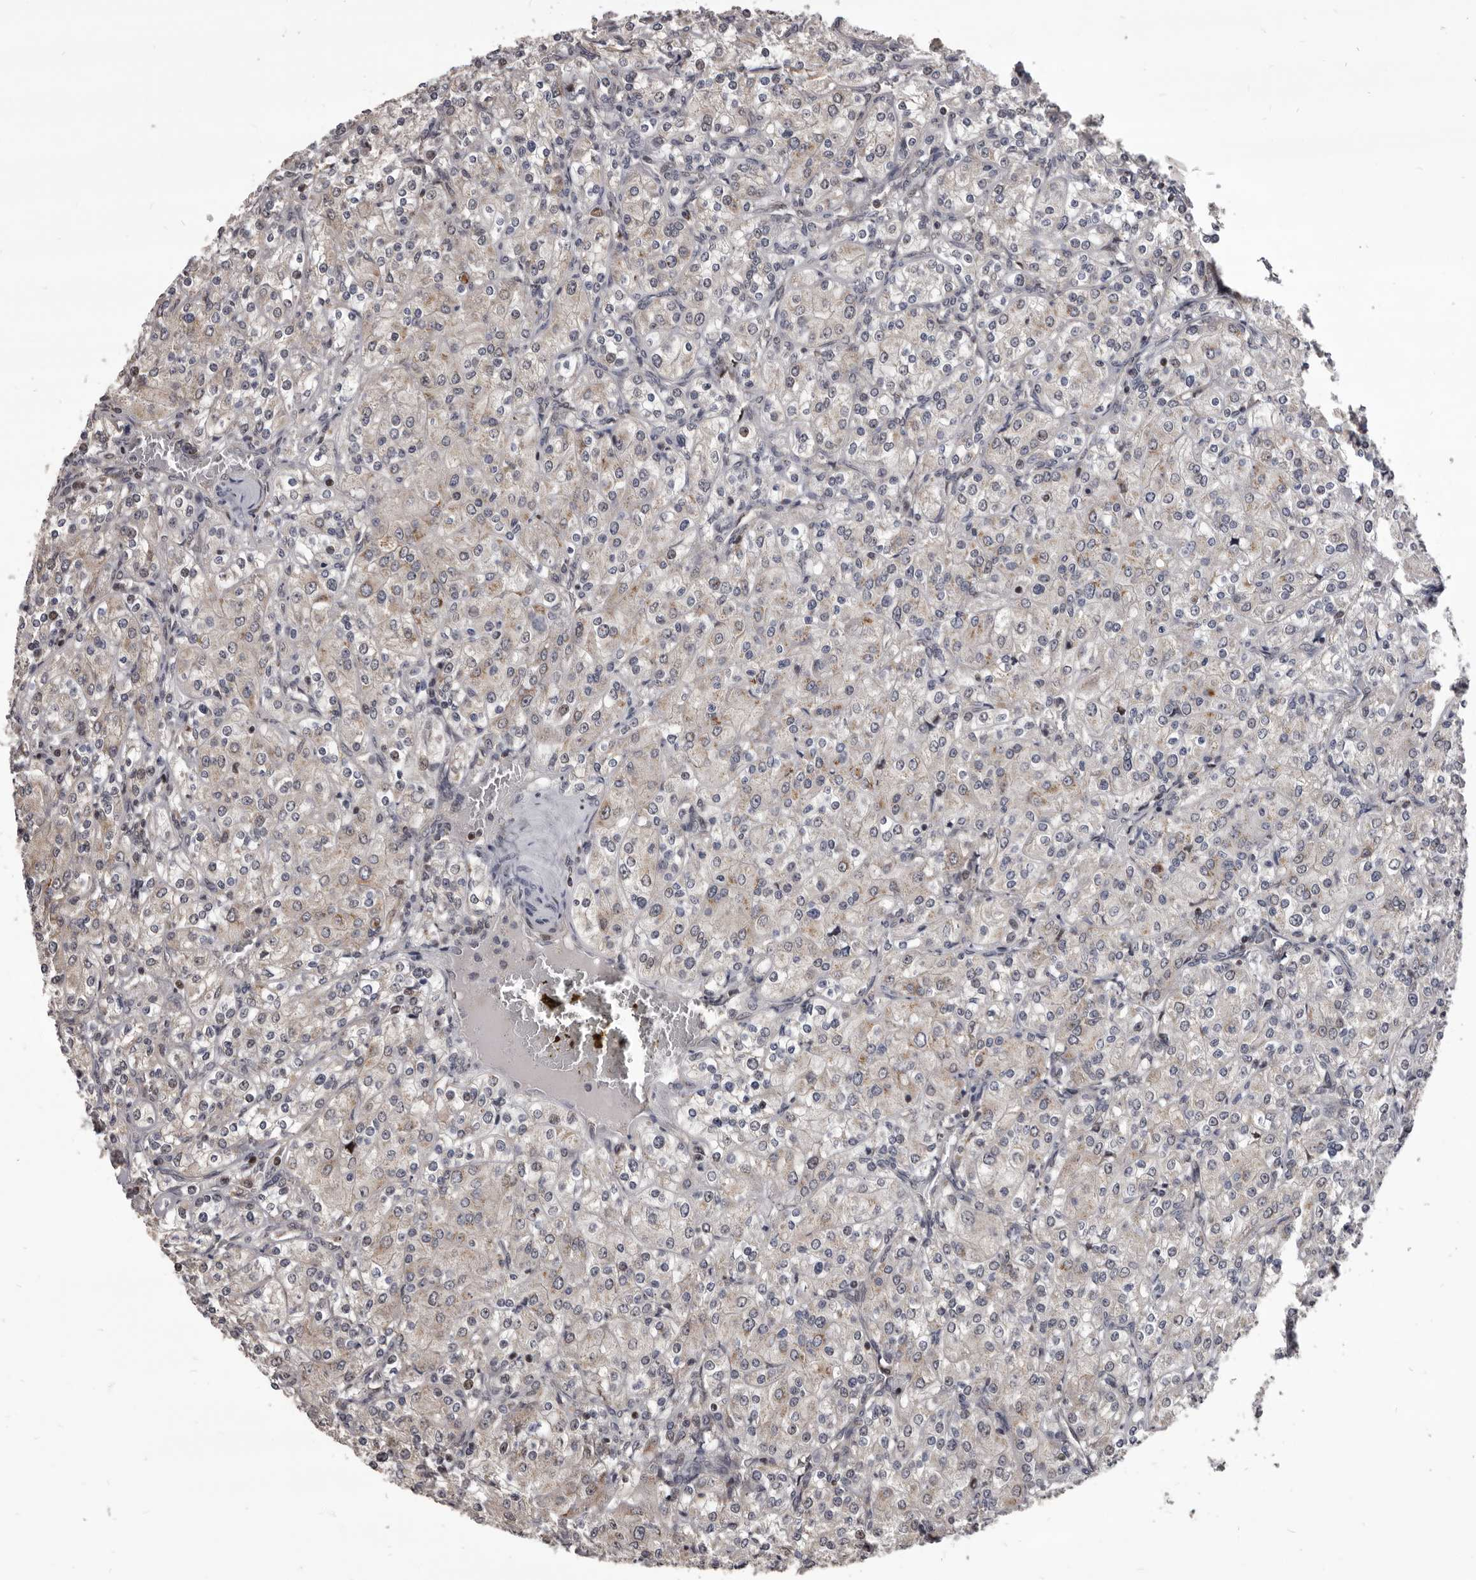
{"staining": {"intensity": "weak", "quantity": "<25%", "location": "cytoplasmic/membranous"}, "tissue": "renal cancer", "cell_type": "Tumor cells", "image_type": "cancer", "snomed": [{"axis": "morphology", "description": "Adenocarcinoma, NOS"}, {"axis": "topography", "description": "Kidney"}], "caption": "This is a photomicrograph of immunohistochemistry staining of renal adenocarcinoma, which shows no staining in tumor cells.", "gene": "MAP3K14", "patient": {"sex": "male", "age": 77}}